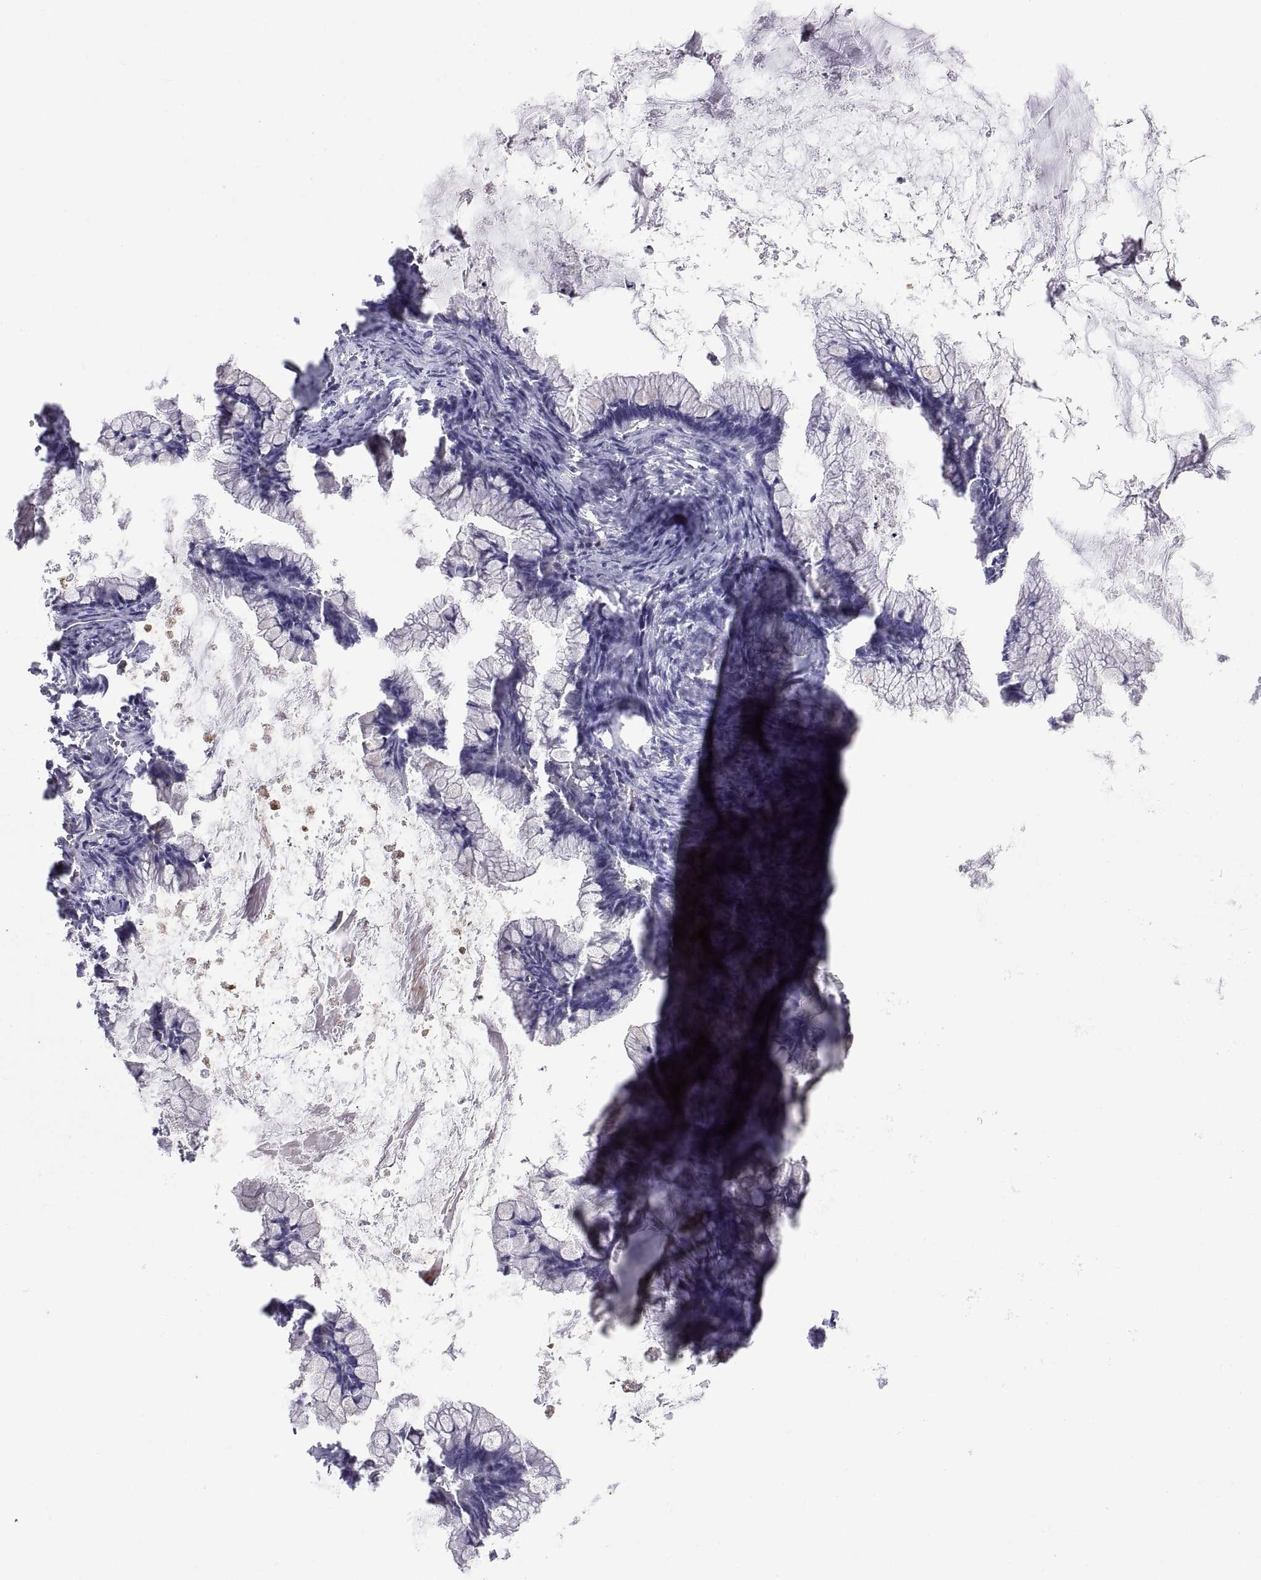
{"staining": {"intensity": "negative", "quantity": "none", "location": "none"}, "tissue": "ovarian cancer", "cell_type": "Tumor cells", "image_type": "cancer", "snomed": [{"axis": "morphology", "description": "Cystadenocarcinoma, mucinous, NOS"}, {"axis": "topography", "description": "Ovary"}], "caption": "Immunohistochemistry histopathology image of neoplastic tissue: human ovarian mucinous cystadenocarcinoma stained with DAB (3,3'-diaminobenzidine) displays no significant protein positivity in tumor cells. Nuclei are stained in blue.", "gene": "PKP1", "patient": {"sex": "female", "age": 67}}